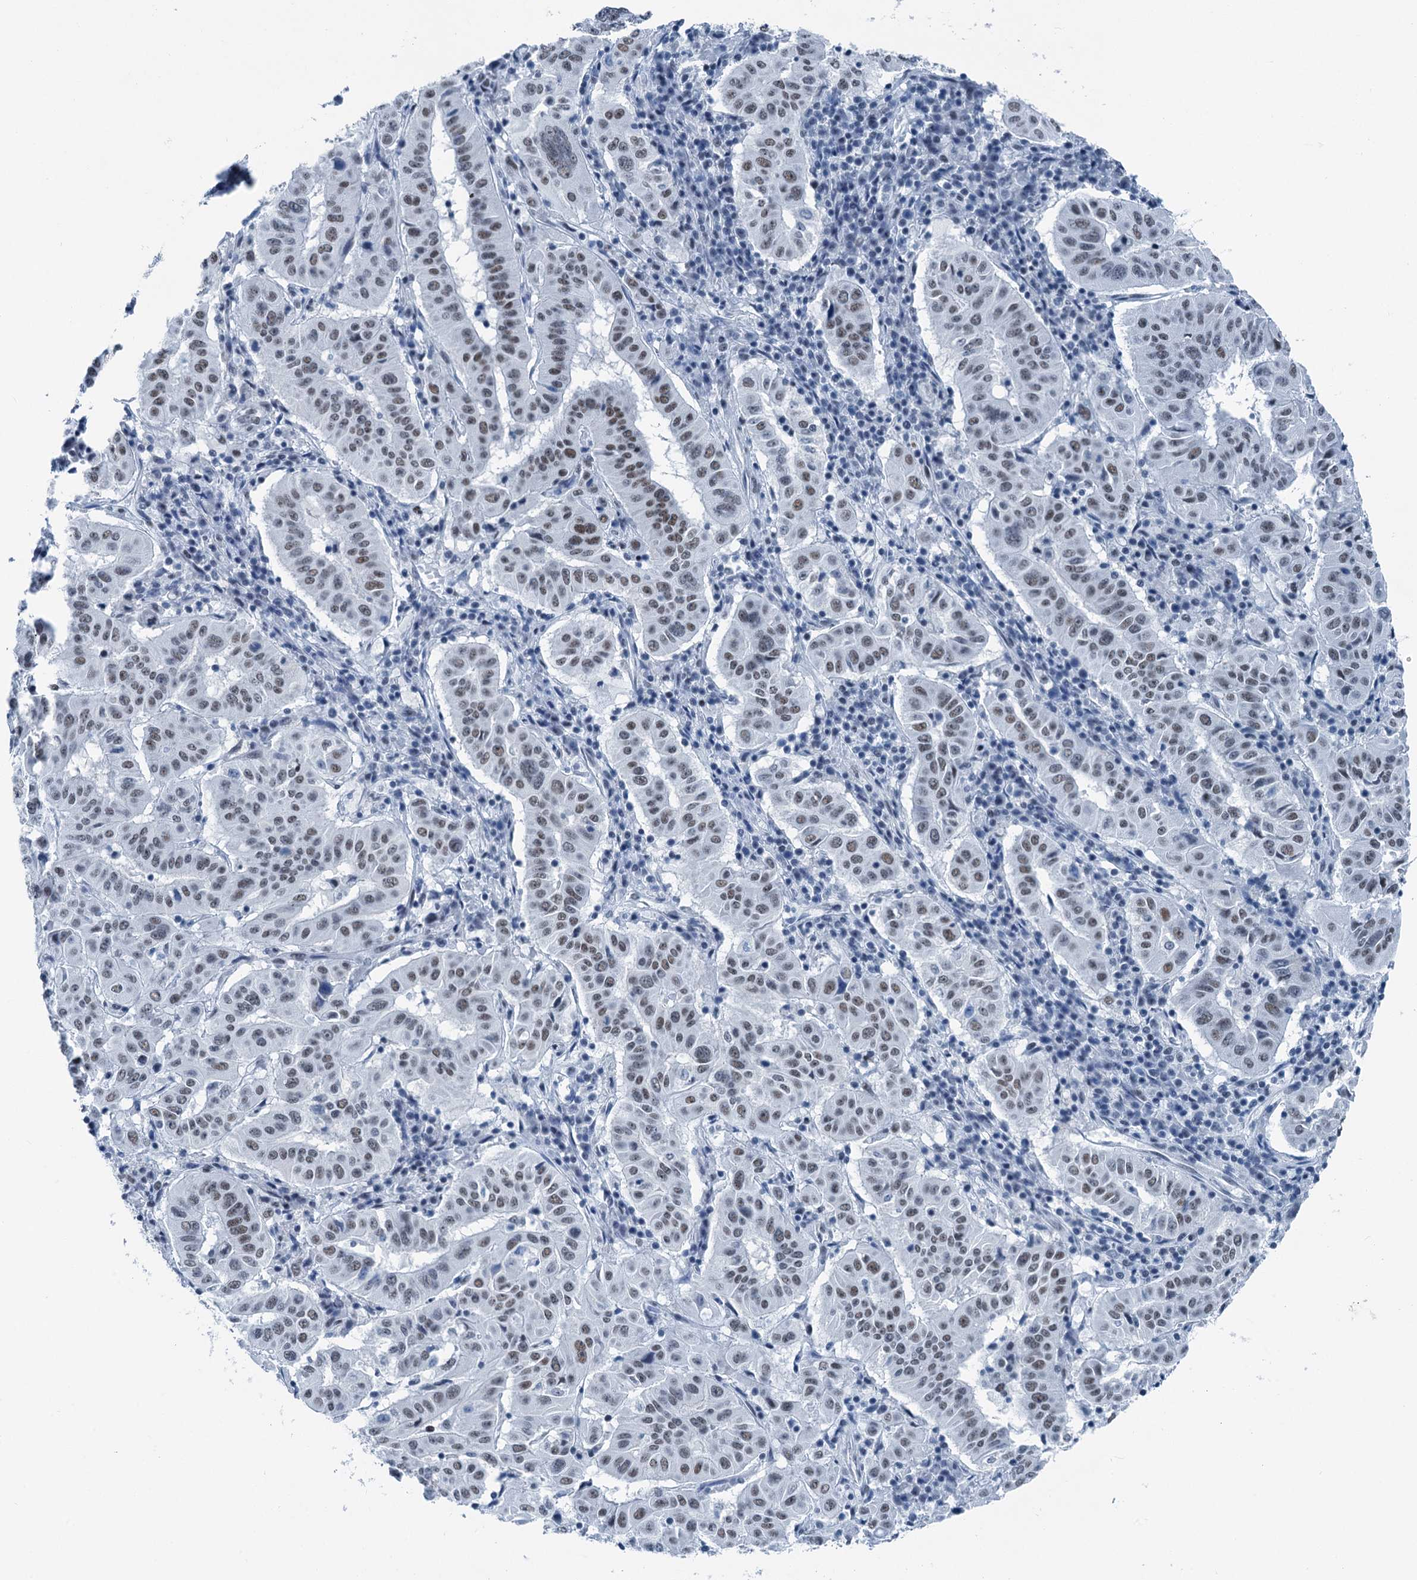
{"staining": {"intensity": "weak", "quantity": ">75%", "location": "nuclear"}, "tissue": "pancreatic cancer", "cell_type": "Tumor cells", "image_type": "cancer", "snomed": [{"axis": "morphology", "description": "Adenocarcinoma, NOS"}, {"axis": "topography", "description": "Pancreas"}], "caption": "Pancreatic cancer stained with DAB (3,3'-diaminobenzidine) immunohistochemistry demonstrates low levels of weak nuclear expression in approximately >75% of tumor cells.", "gene": "TRPT1", "patient": {"sex": "male", "age": 63}}